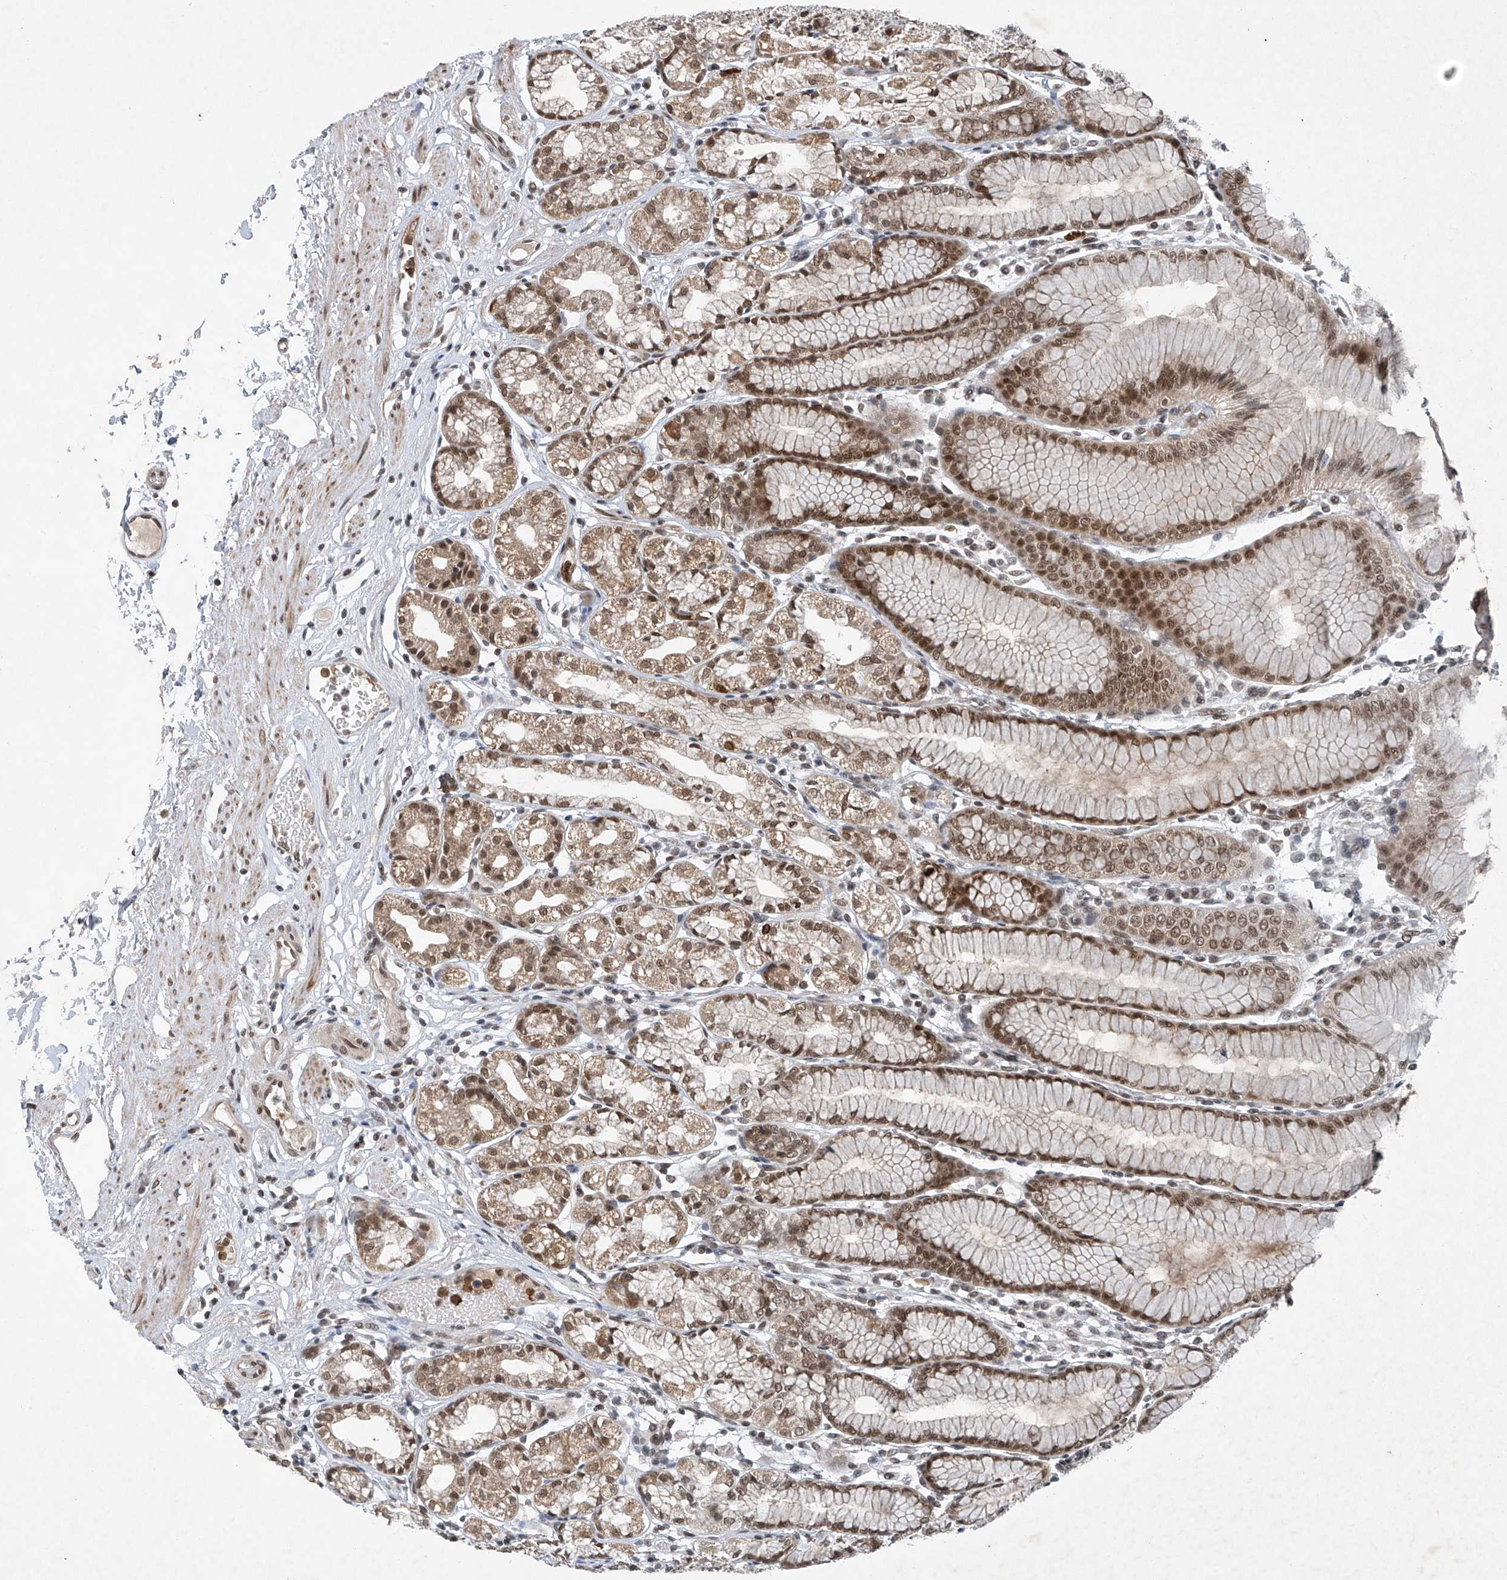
{"staining": {"intensity": "moderate", "quantity": ">75%", "location": "cytoplasmic/membranous,nuclear"}, "tissue": "stomach", "cell_type": "Glandular cells", "image_type": "normal", "snomed": [{"axis": "morphology", "description": "Normal tissue, NOS"}, {"axis": "topography", "description": "Stomach"}], "caption": "Immunohistochemistry (IHC) of unremarkable stomach exhibits medium levels of moderate cytoplasmic/membranous,nuclear positivity in approximately >75% of glandular cells.", "gene": "TAF8", "patient": {"sex": "female", "age": 57}}